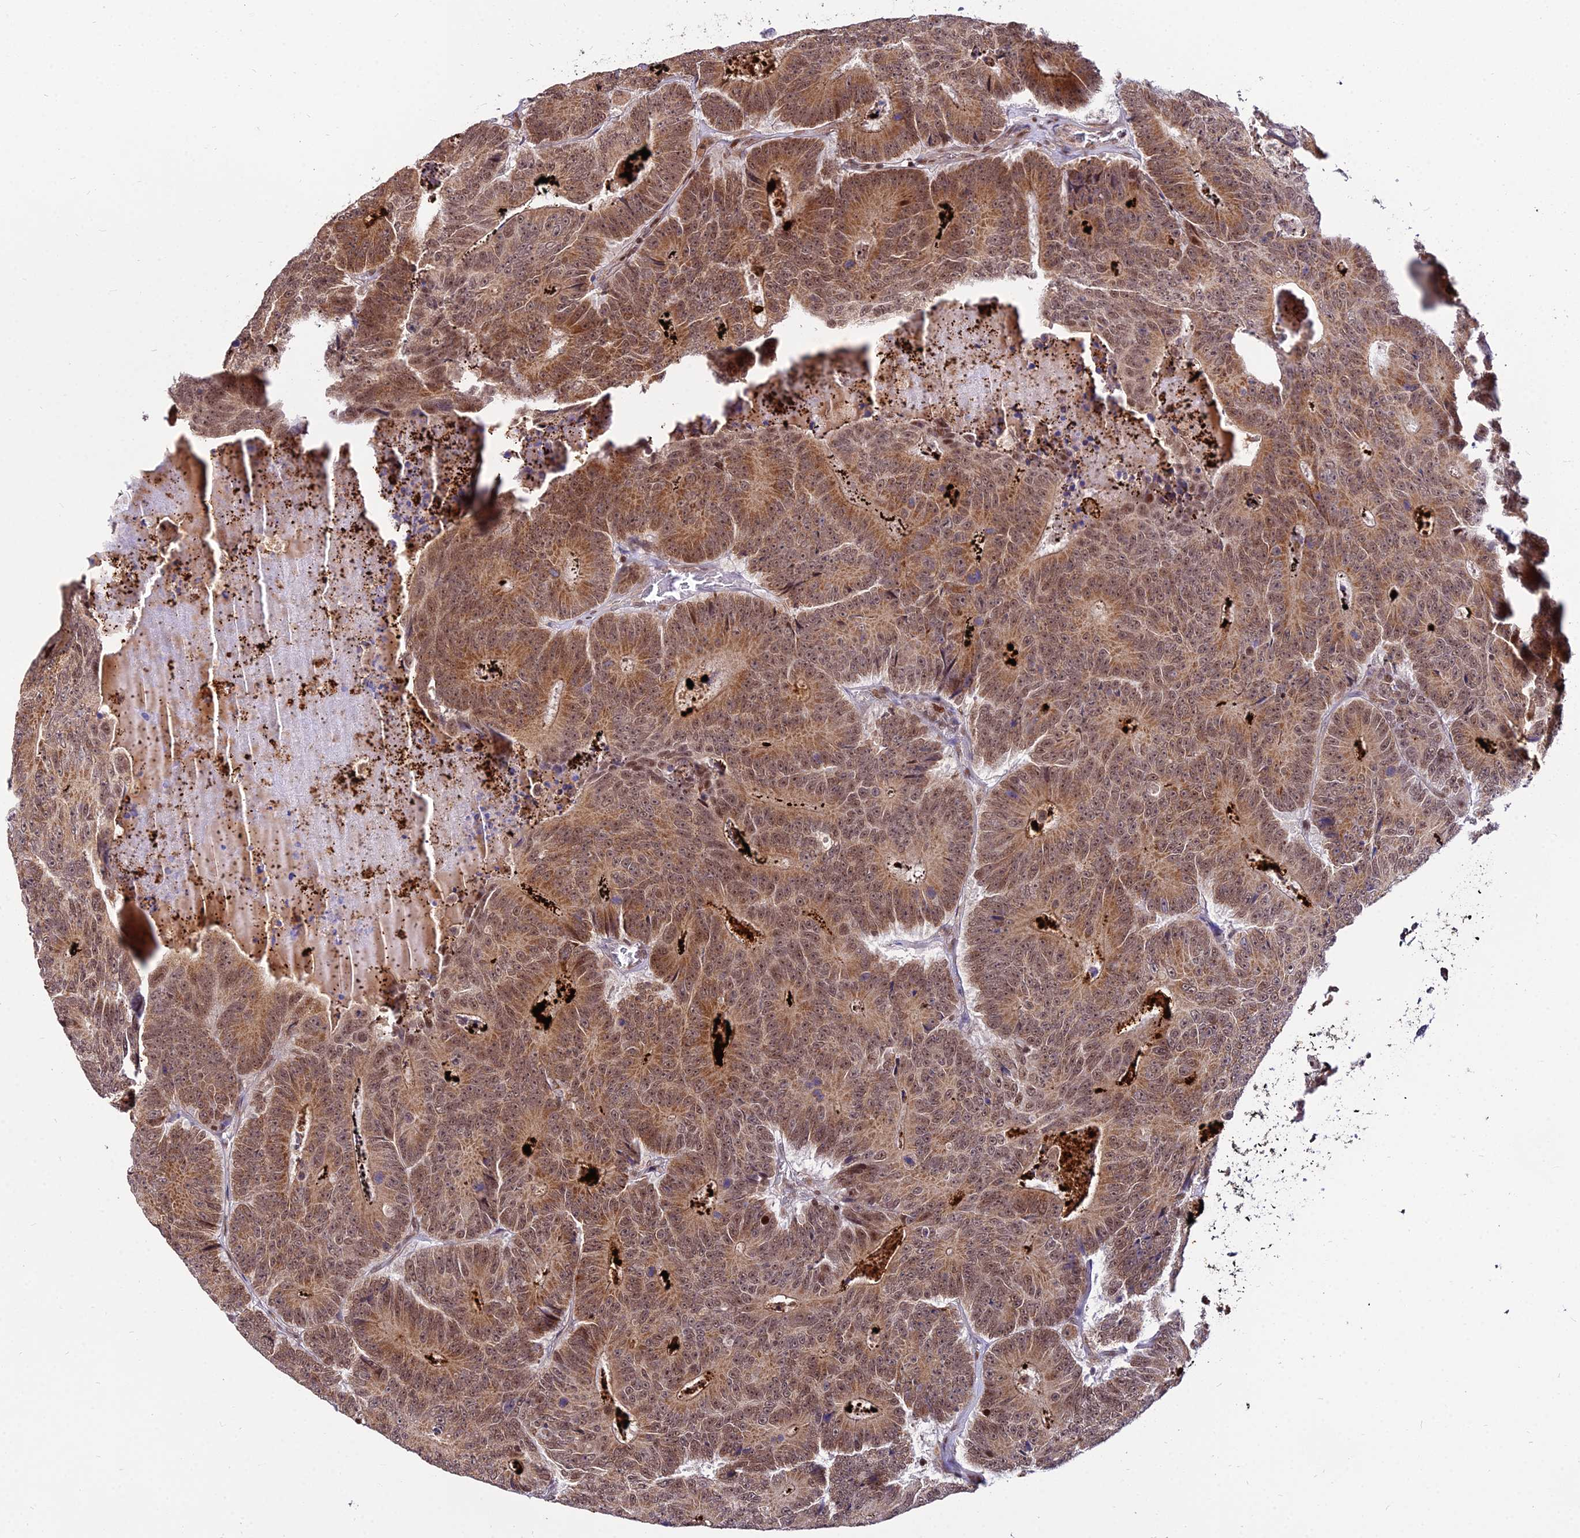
{"staining": {"intensity": "moderate", "quantity": ">75%", "location": "cytoplasmic/membranous,nuclear"}, "tissue": "colorectal cancer", "cell_type": "Tumor cells", "image_type": "cancer", "snomed": [{"axis": "morphology", "description": "Adenocarcinoma, NOS"}, {"axis": "topography", "description": "Colon"}], "caption": "DAB (3,3'-diaminobenzidine) immunohistochemical staining of human colorectal cancer (adenocarcinoma) demonstrates moderate cytoplasmic/membranous and nuclear protein staining in about >75% of tumor cells. (Brightfield microscopy of DAB IHC at high magnification).", "gene": "CIB3", "patient": {"sex": "male", "age": 83}}